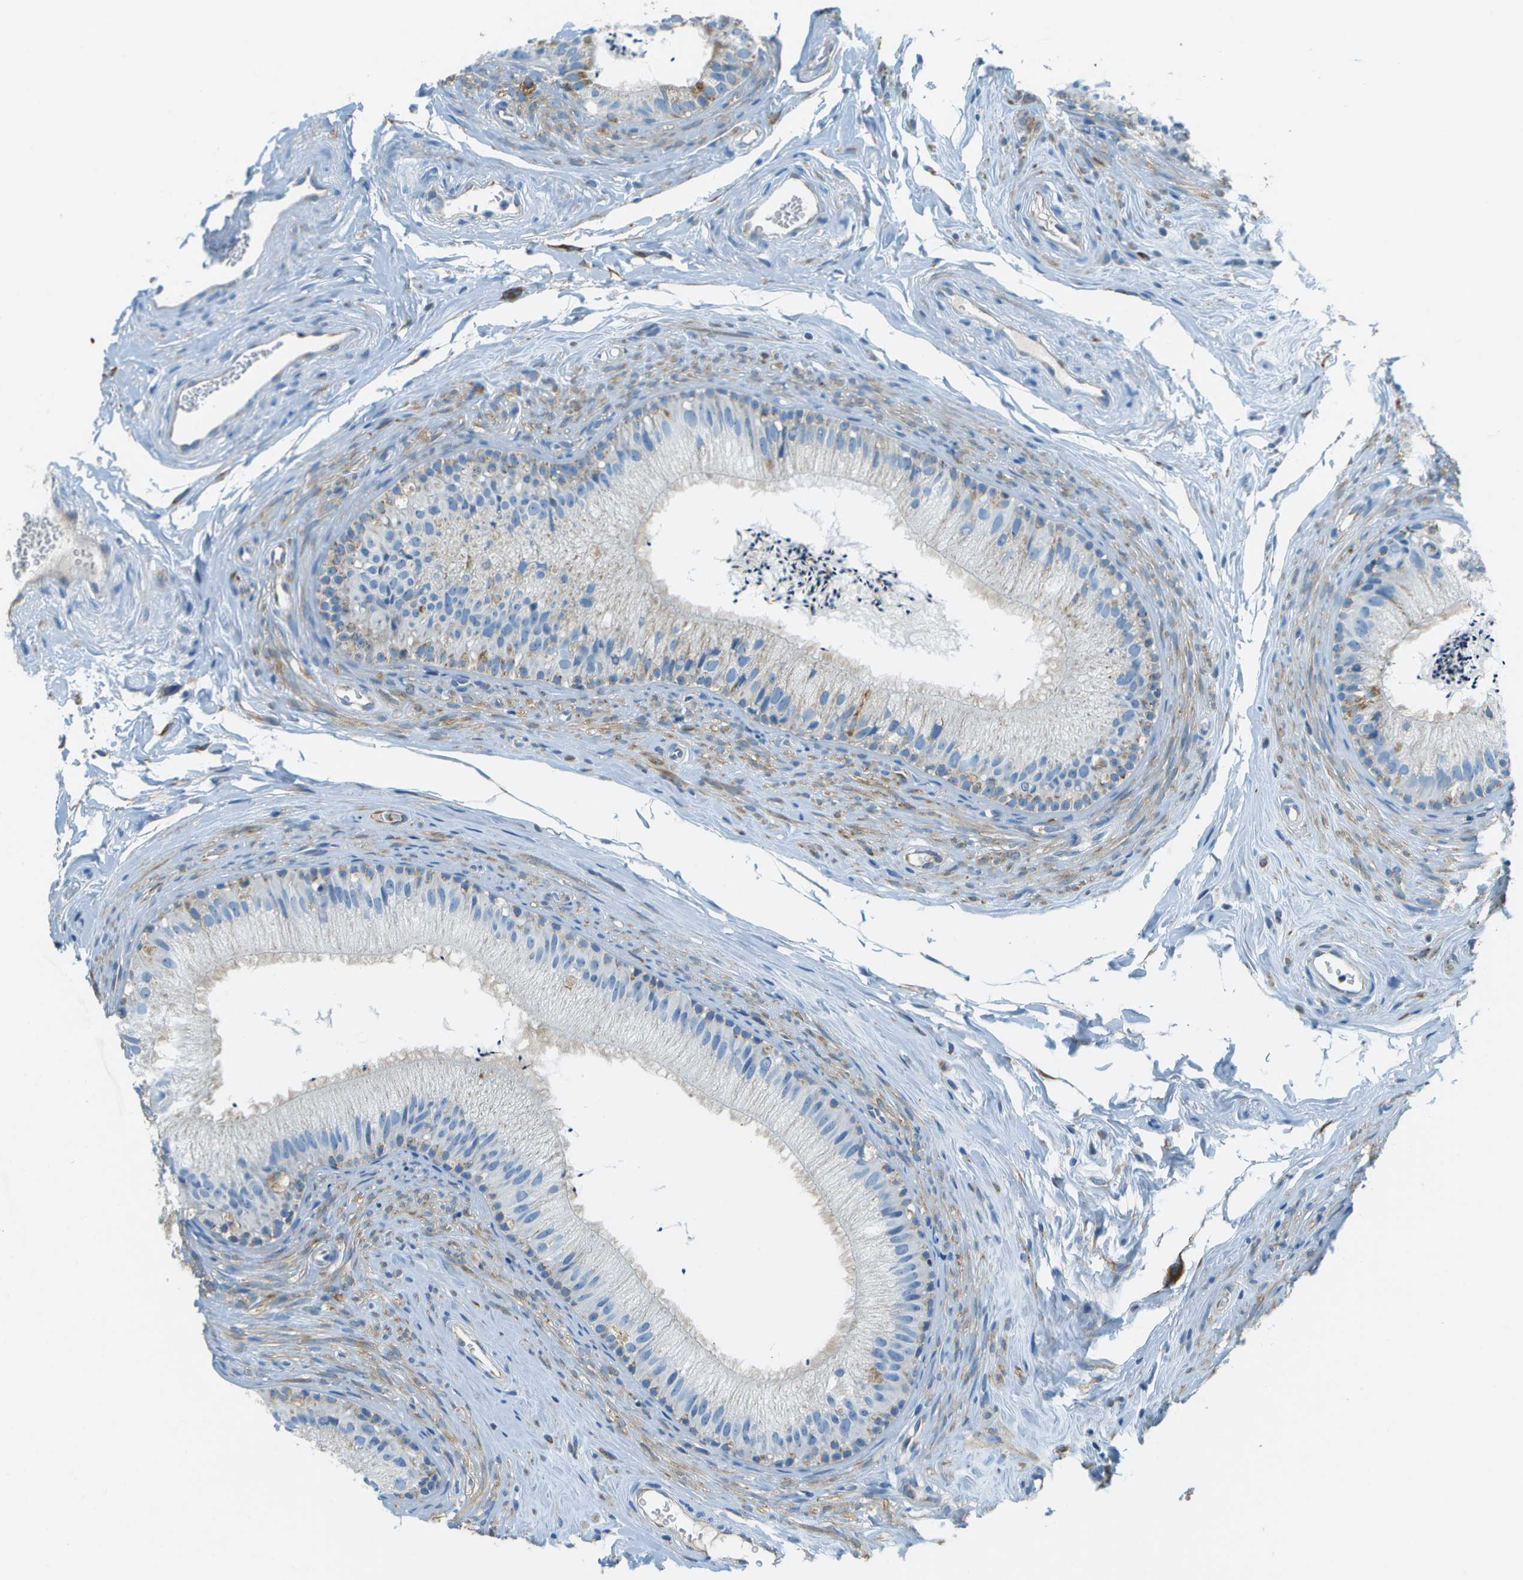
{"staining": {"intensity": "weak", "quantity": "<25%", "location": "cytoplasmic/membranous"}, "tissue": "epididymis", "cell_type": "Glandular cells", "image_type": "normal", "snomed": [{"axis": "morphology", "description": "Normal tissue, NOS"}, {"axis": "topography", "description": "Epididymis"}], "caption": "Glandular cells show no significant protein positivity in benign epididymis. (Stains: DAB immunohistochemistry (IHC) with hematoxylin counter stain, Microscopy: brightfield microscopy at high magnification).", "gene": "PTGIS", "patient": {"sex": "male", "age": 56}}